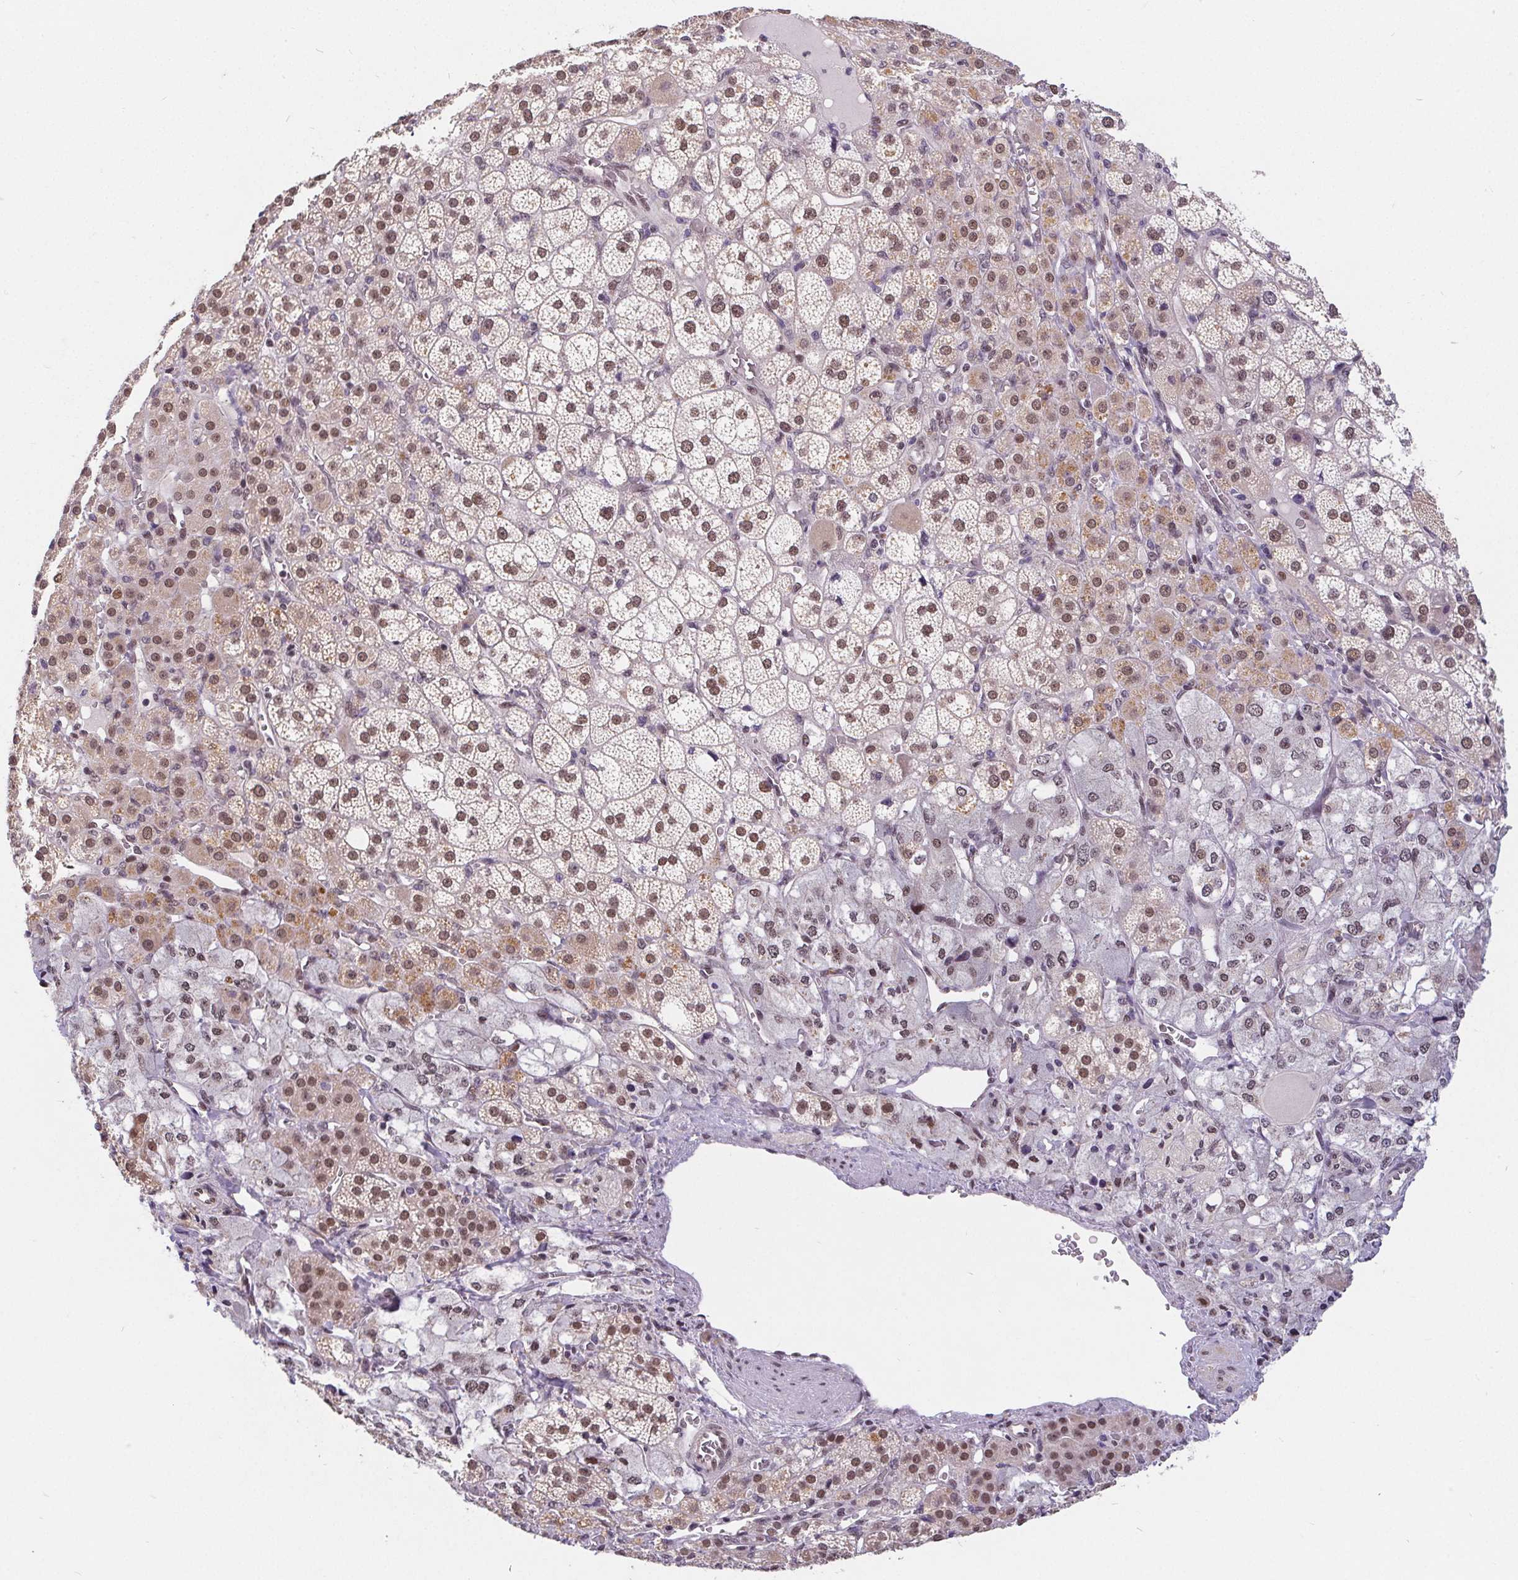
{"staining": {"intensity": "moderate", "quantity": ">75%", "location": "nuclear"}, "tissue": "adrenal gland", "cell_type": "Glandular cells", "image_type": "normal", "snomed": [{"axis": "morphology", "description": "Normal tissue, NOS"}, {"axis": "topography", "description": "Adrenal gland"}], "caption": "Immunohistochemical staining of normal human adrenal gland displays >75% levels of moderate nuclear protein positivity in approximately >75% of glandular cells.", "gene": "POU2F1", "patient": {"sex": "female", "age": 60}}